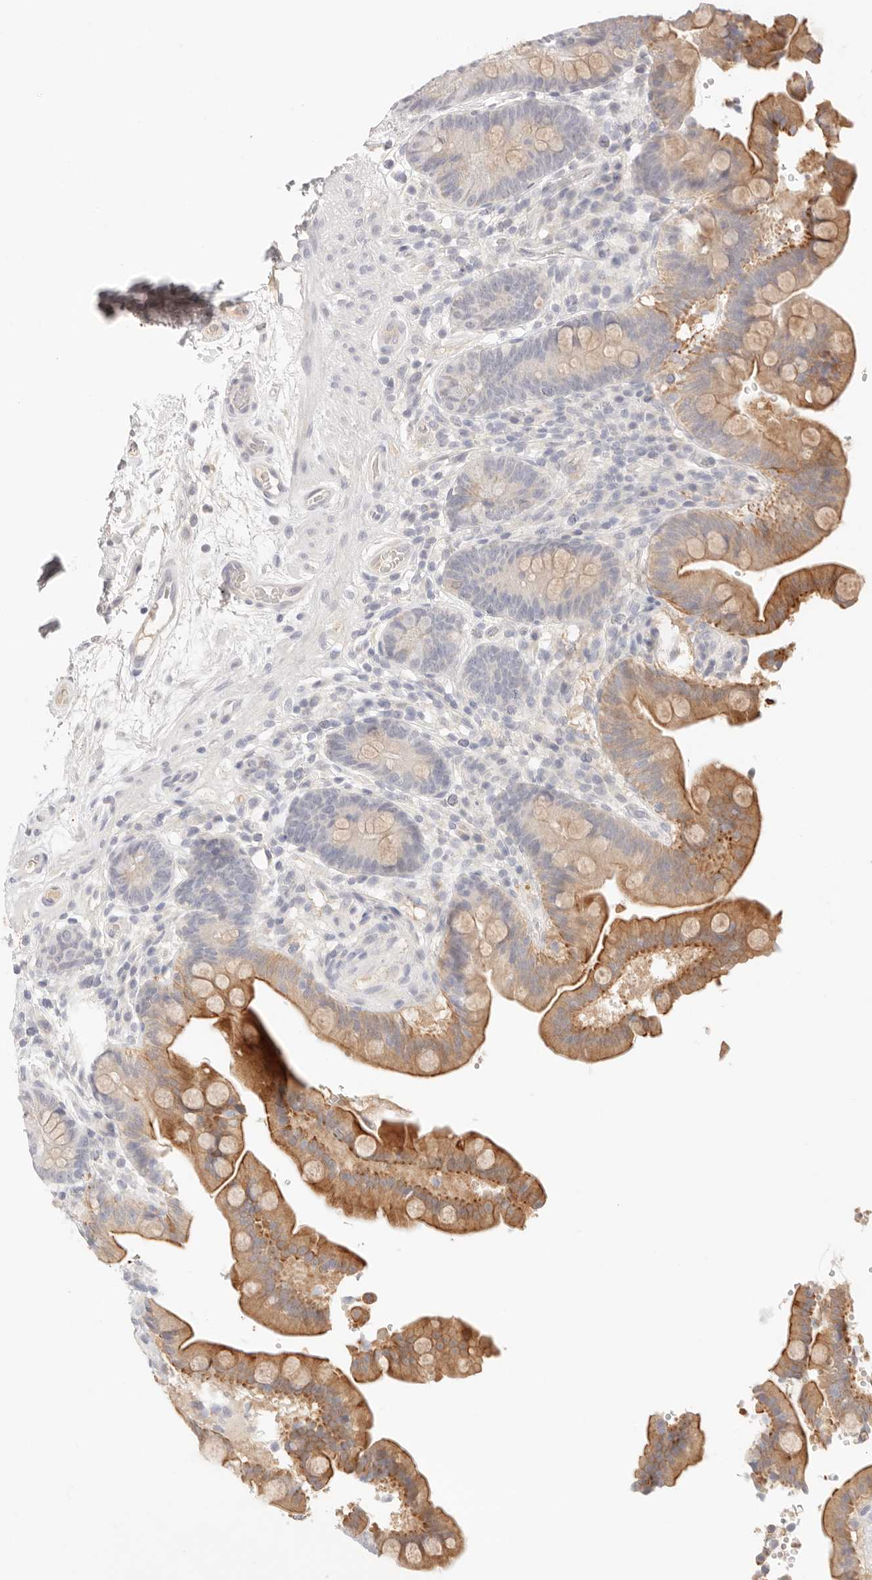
{"staining": {"intensity": "negative", "quantity": "none", "location": "none"}, "tissue": "colon", "cell_type": "Endothelial cells", "image_type": "normal", "snomed": [{"axis": "morphology", "description": "Normal tissue, NOS"}, {"axis": "topography", "description": "Smooth muscle"}, {"axis": "topography", "description": "Colon"}], "caption": "Human colon stained for a protein using immunohistochemistry exhibits no expression in endothelial cells.", "gene": "SPHK1", "patient": {"sex": "male", "age": 73}}